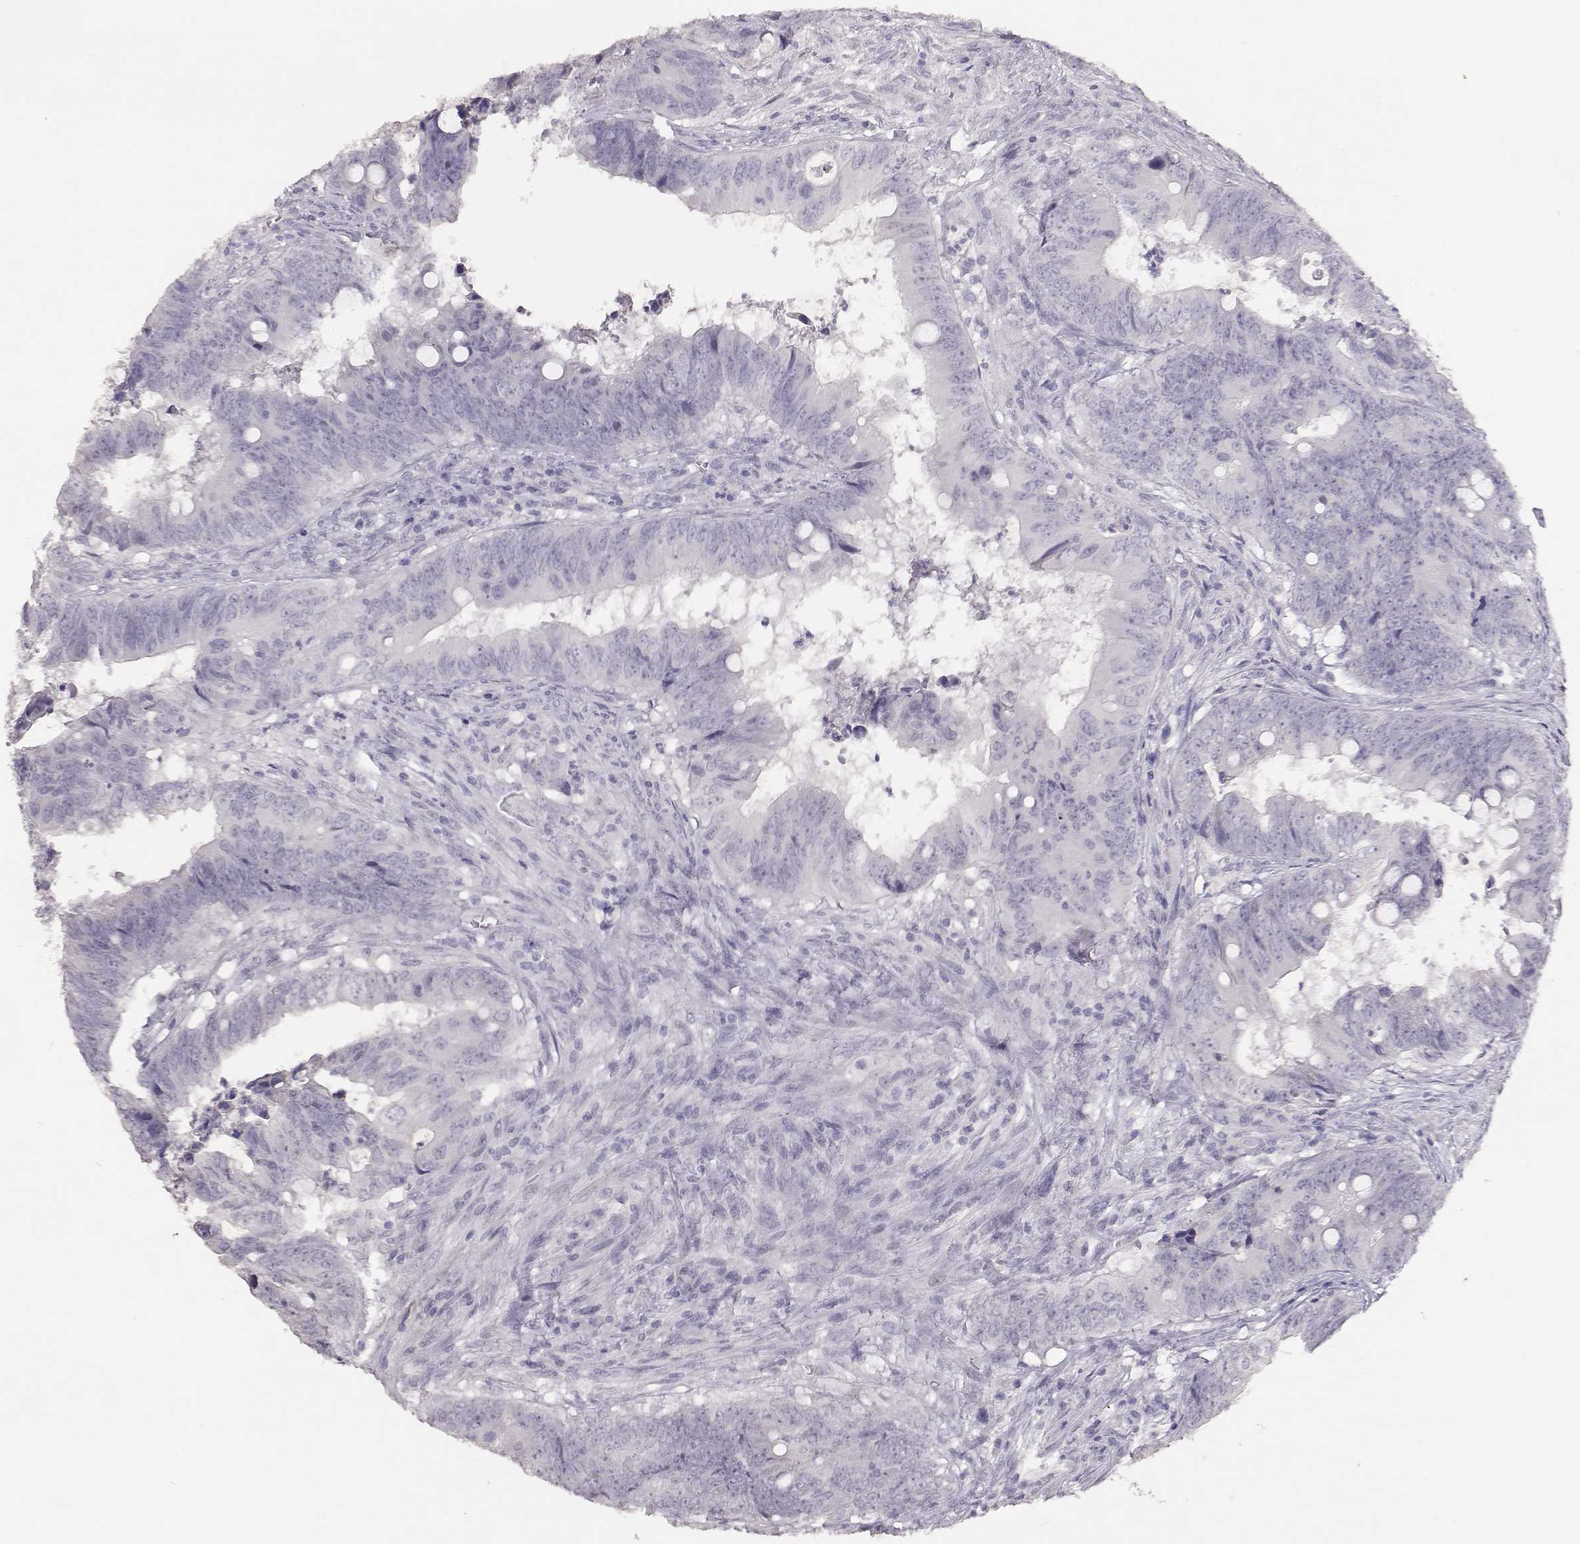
{"staining": {"intensity": "negative", "quantity": "none", "location": "none"}, "tissue": "colorectal cancer", "cell_type": "Tumor cells", "image_type": "cancer", "snomed": [{"axis": "morphology", "description": "Adenocarcinoma, NOS"}, {"axis": "topography", "description": "Colon"}], "caption": "This is an immunohistochemistry image of human adenocarcinoma (colorectal). There is no positivity in tumor cells.", "gene": "TKTL1", "patient": {"sex": "female", "age": 82}}